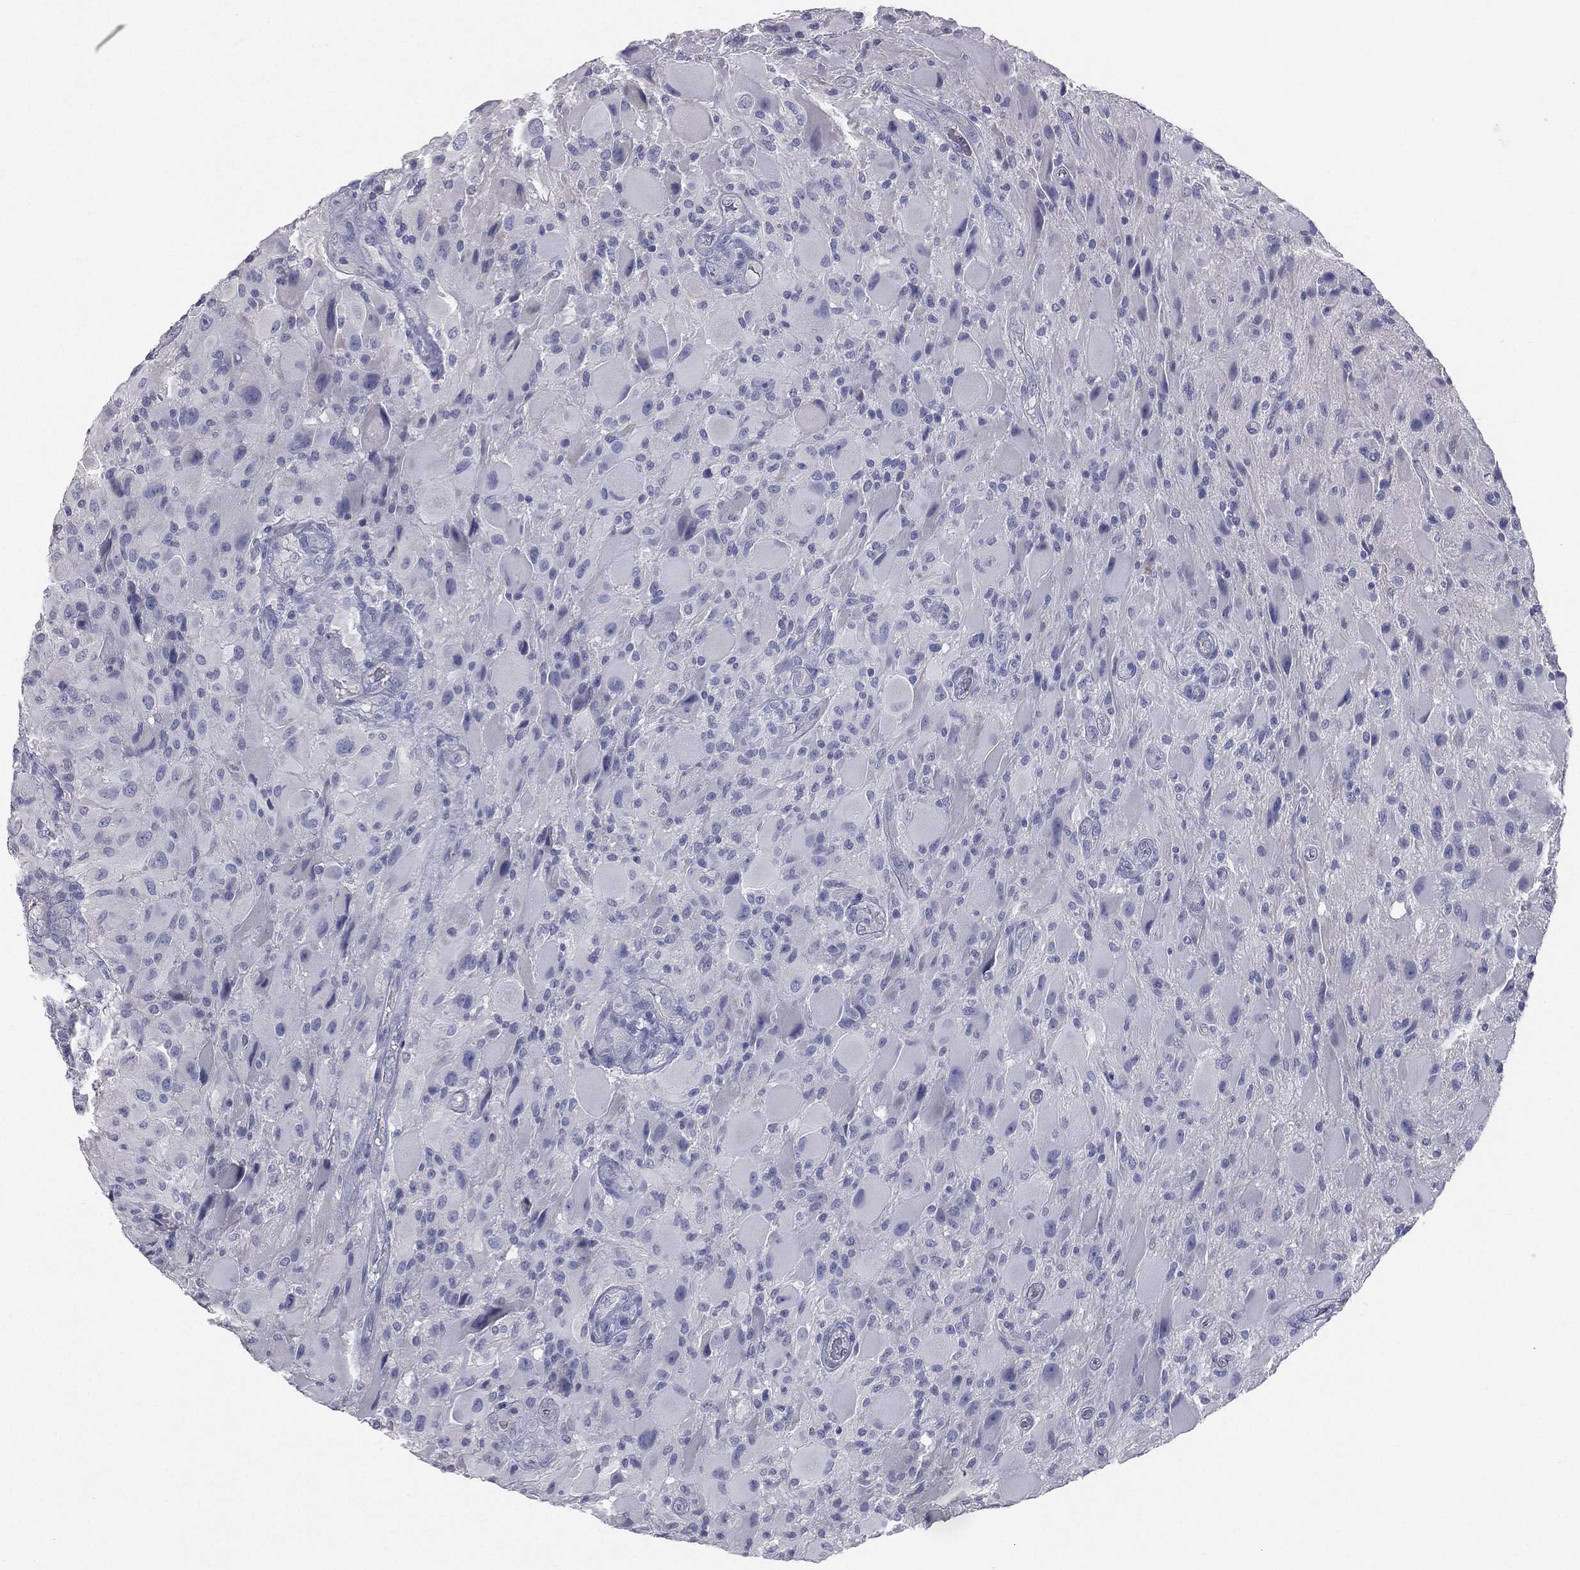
{"staining": {"intensity": "negative", "quantity": "none", "location": "none"}, "tissue": "glioma", "cell_type": "Tumor cells", "image_type": "cancer", "snomed": [{"axis": "morphology", "description": "Glioma, malignant, High grade"}, {"axis": "topography", "description": "Cerebral cortex"}], "caption": "The image shows no staining of tumor cells in glioma.", "gene": "STK31", "patient": {"sex": "male", "age": 35}}